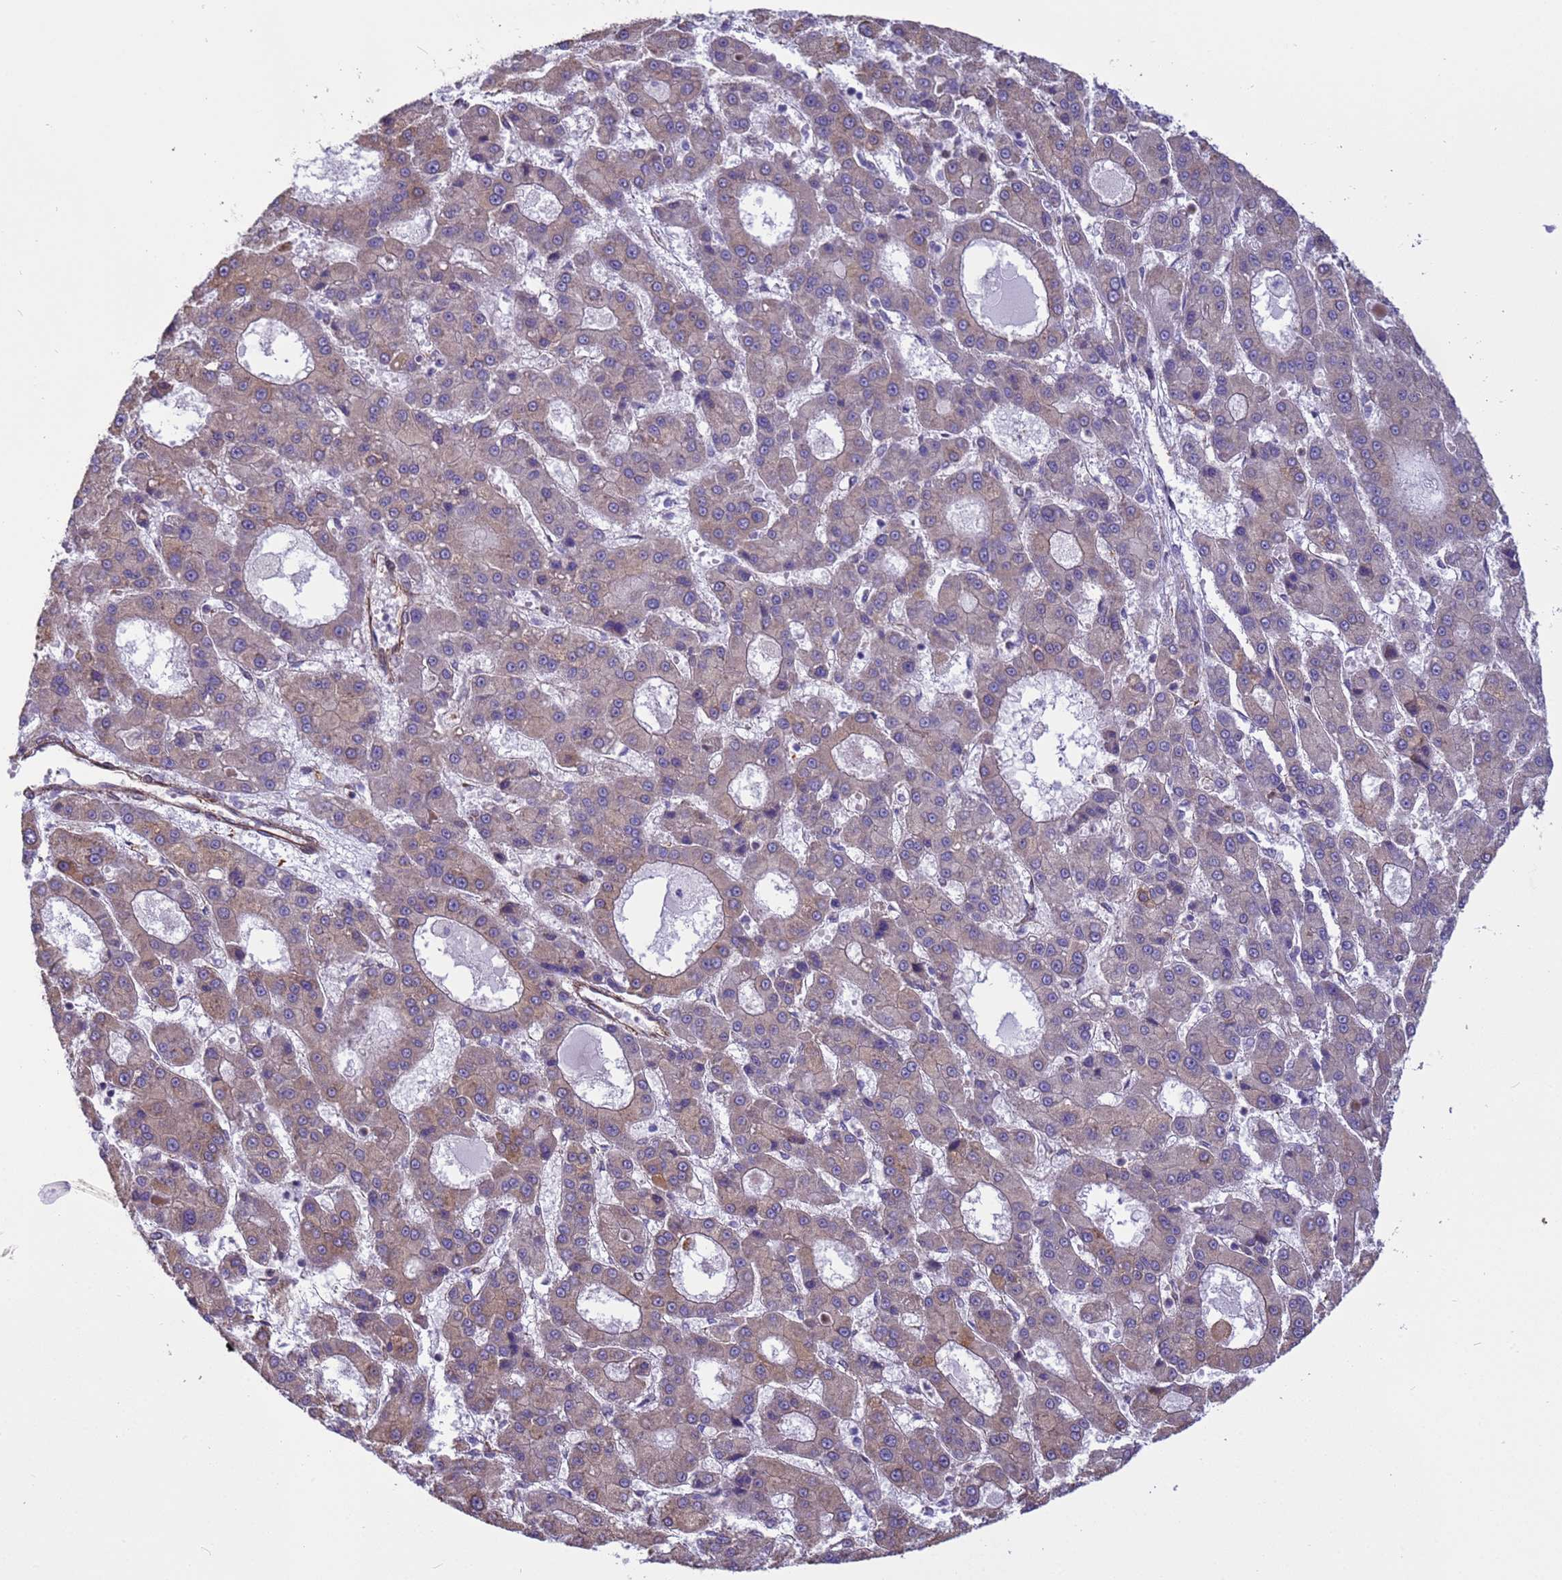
{"staining": {"intensity": "weak", "quantity": "25%-75%", "location": "cytoplasmic/membranous"}, "tissue": "liver cancer", "cell_type": "Tumor cells", "image_type": "cancer", "snomed": [{"axis": "morphology", "description": "Carcinoma, Hepatocellular, NOS"}, {"axis": "topography", "description": "Liver"}], "caption": "A low amount of weak cytoplasmic/membranous positivity is identified in about 25%-75% of tumor cells in liver cancer (hepatocellular carcinoma) tissue.", "gene": "ITGB4", "patient": {"sex": "male", "age": 70}}